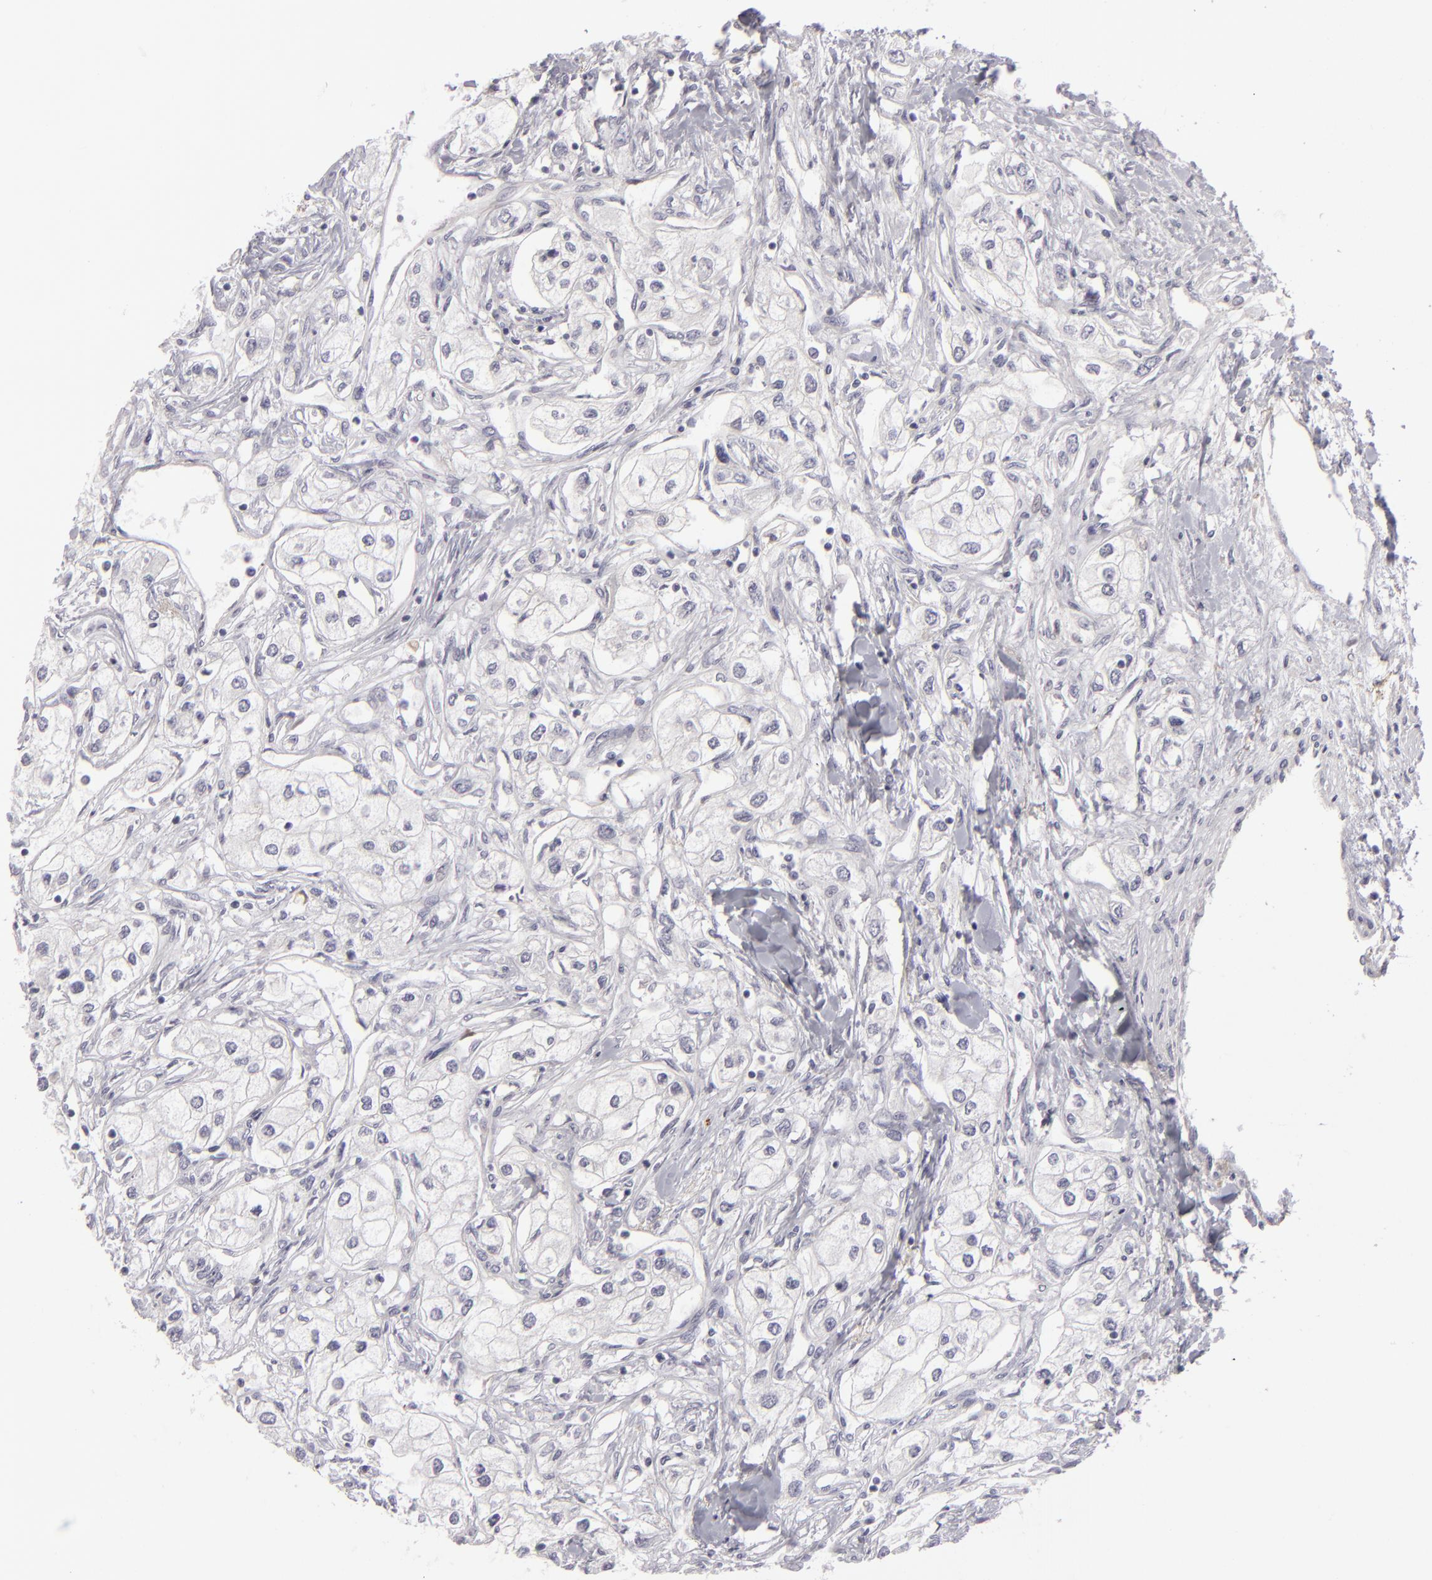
{"staining": {"intensity": "negative", "quantity": "none", "location": "none"}, "tissue": "renal cancer", "cell_type": "Tumor cells", "image_type": "cancer", "snomed": [{"axis": "morphology", "description": "Adenocarcinoma, NOS"}, {"axis": "topography", "description": "Kidney"}], "caption": "Image shows no significant protein positivity in tumor cells of renal cancer. (Brightfield microscopy of DAB IHC at high magnification).", "gene": "C9", "patient": {"sex": "male", "age": 57}}